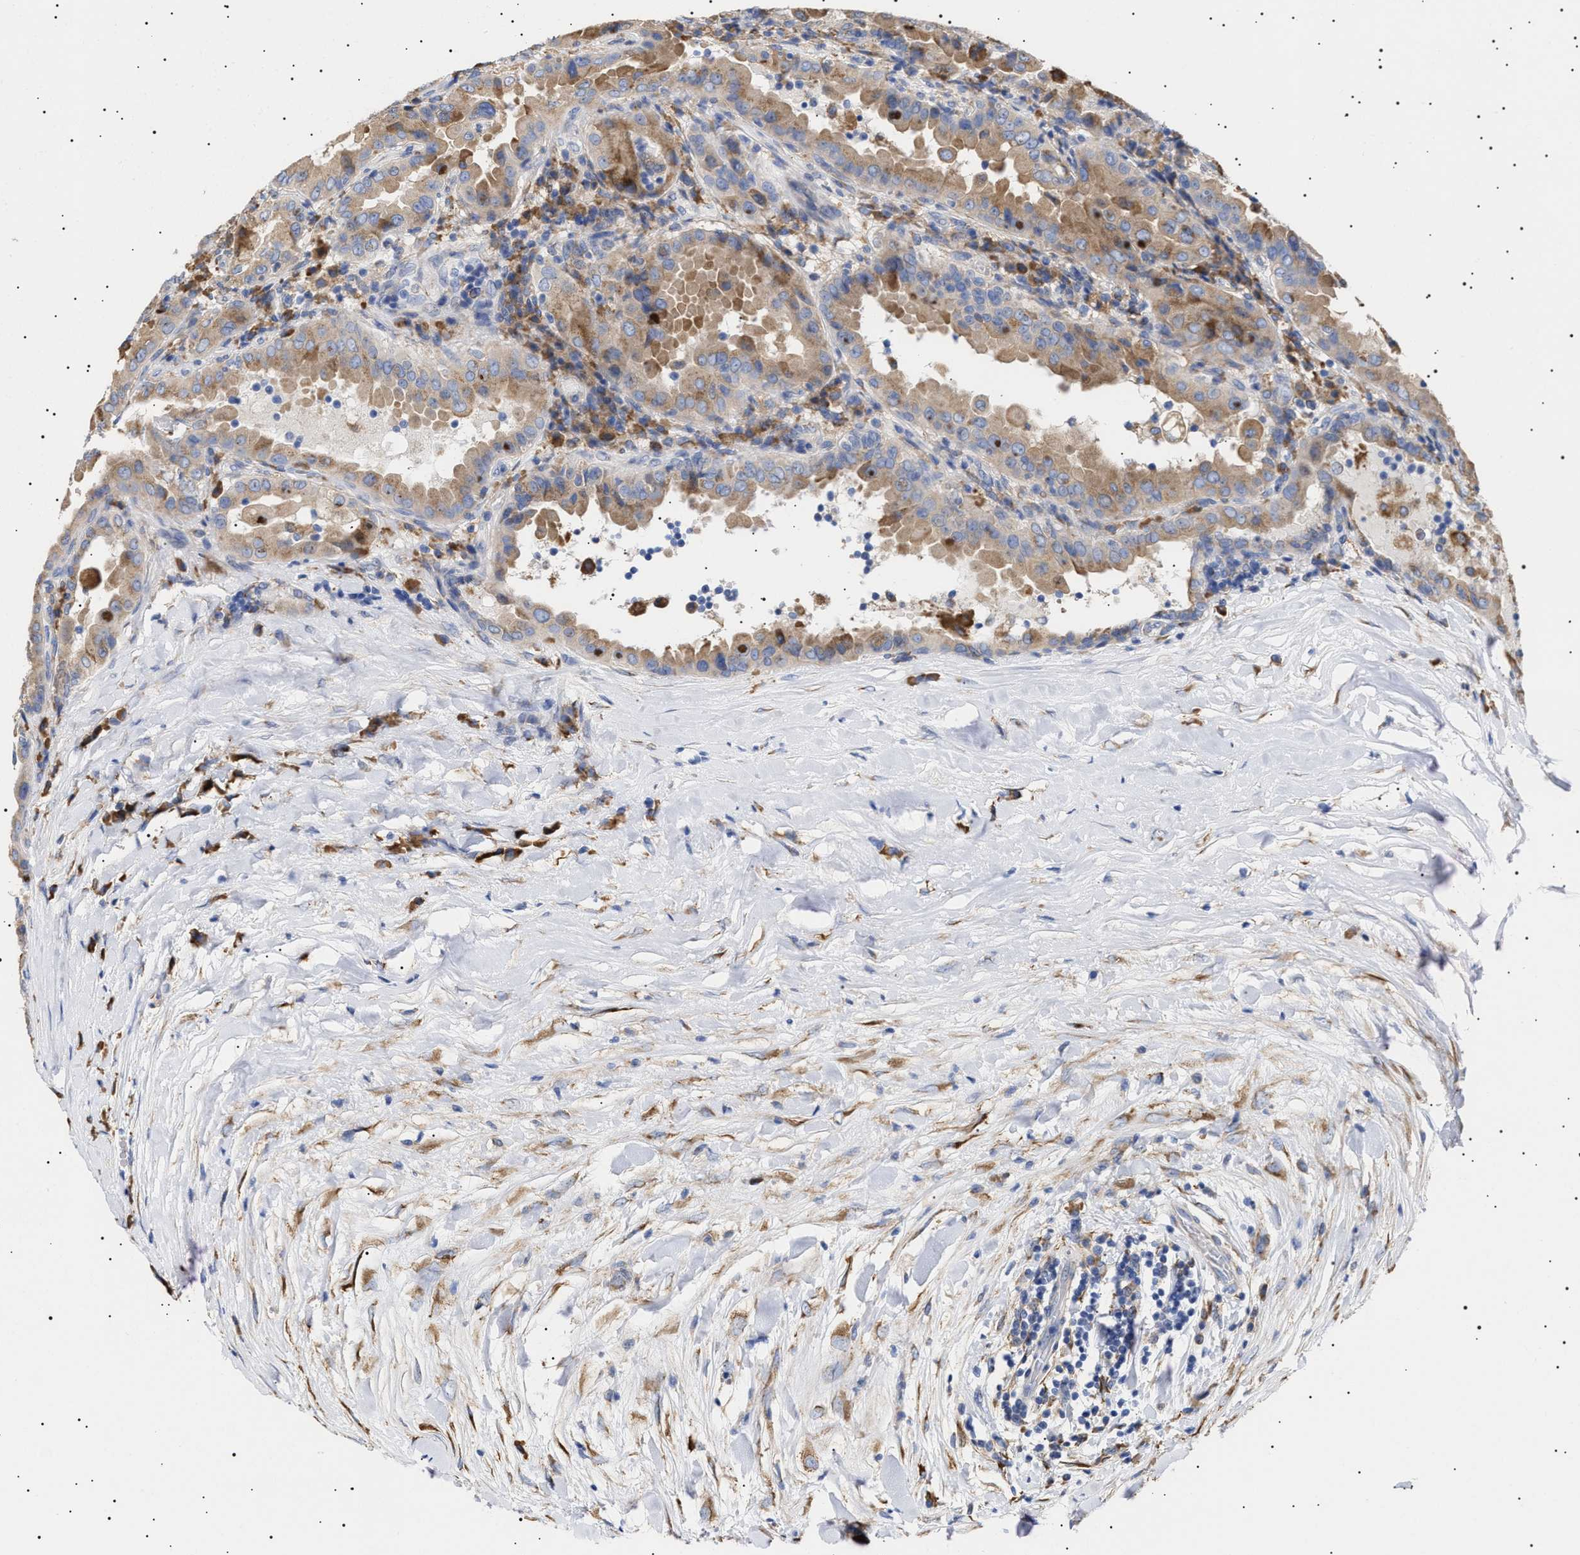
{"staining": {"intensity": "weak", "quantity": ">75%", "location": "cytoplasmic/membranous"}, "tissue": "thyroid cancer", "cell_type": "Tumor cells", "image_type": "cancer", "snomed": [{"axis": "morphology", "description": "Papillary adenocarcinoma, NOS"}, {"axis": "topography", "description": "Thyroid gland"}], "caption": "Protein expression analysis of thyroid cancer shows weak cytoplasmic/membranous positivity in about >75% of tumor cells.", "gene": "ERCC6L2", "patient": {"sex": "male", "age": 33}}